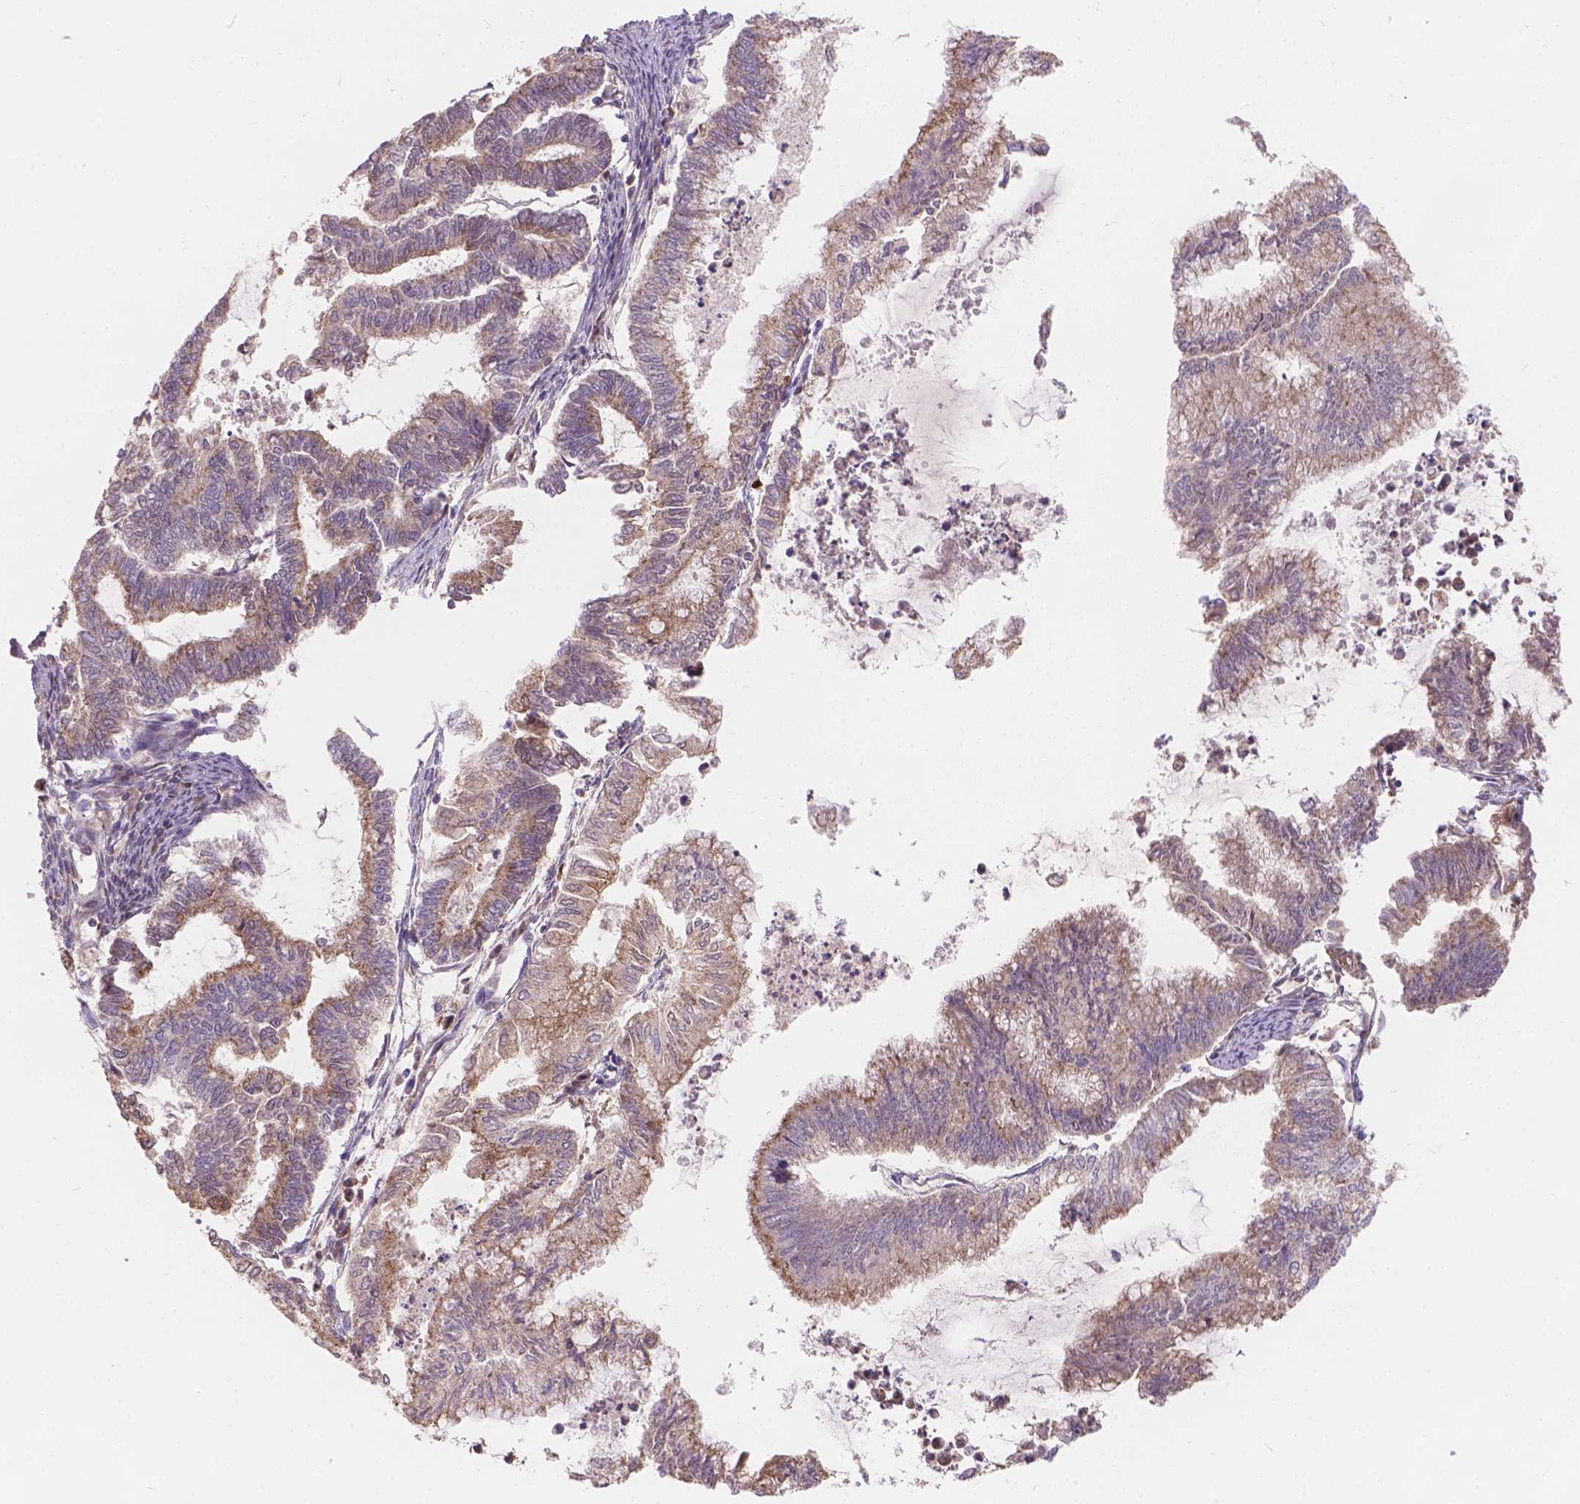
{"staining": {"intensity": "moderate", "quantity": ">75%", "location": "cytoplasmic/membranous"}, "tissue": "endometrial cancer", "cell_type": "Tumor cells", "image_type": "cancer", "snomed": [{"axis": "morphology", "description": "Adenocarcinoma, NOS"}, {"axis": "topography", "description": "Endometrium"}], "caption": "Immunohistochemical staining of endometrial cancer displays medium levels of moderate cytoplasmic/membranous protein positivity in approximately >75% of tumor cells.", "gene": "CDK10", "patient": {"sex": "female", "age": 79}}